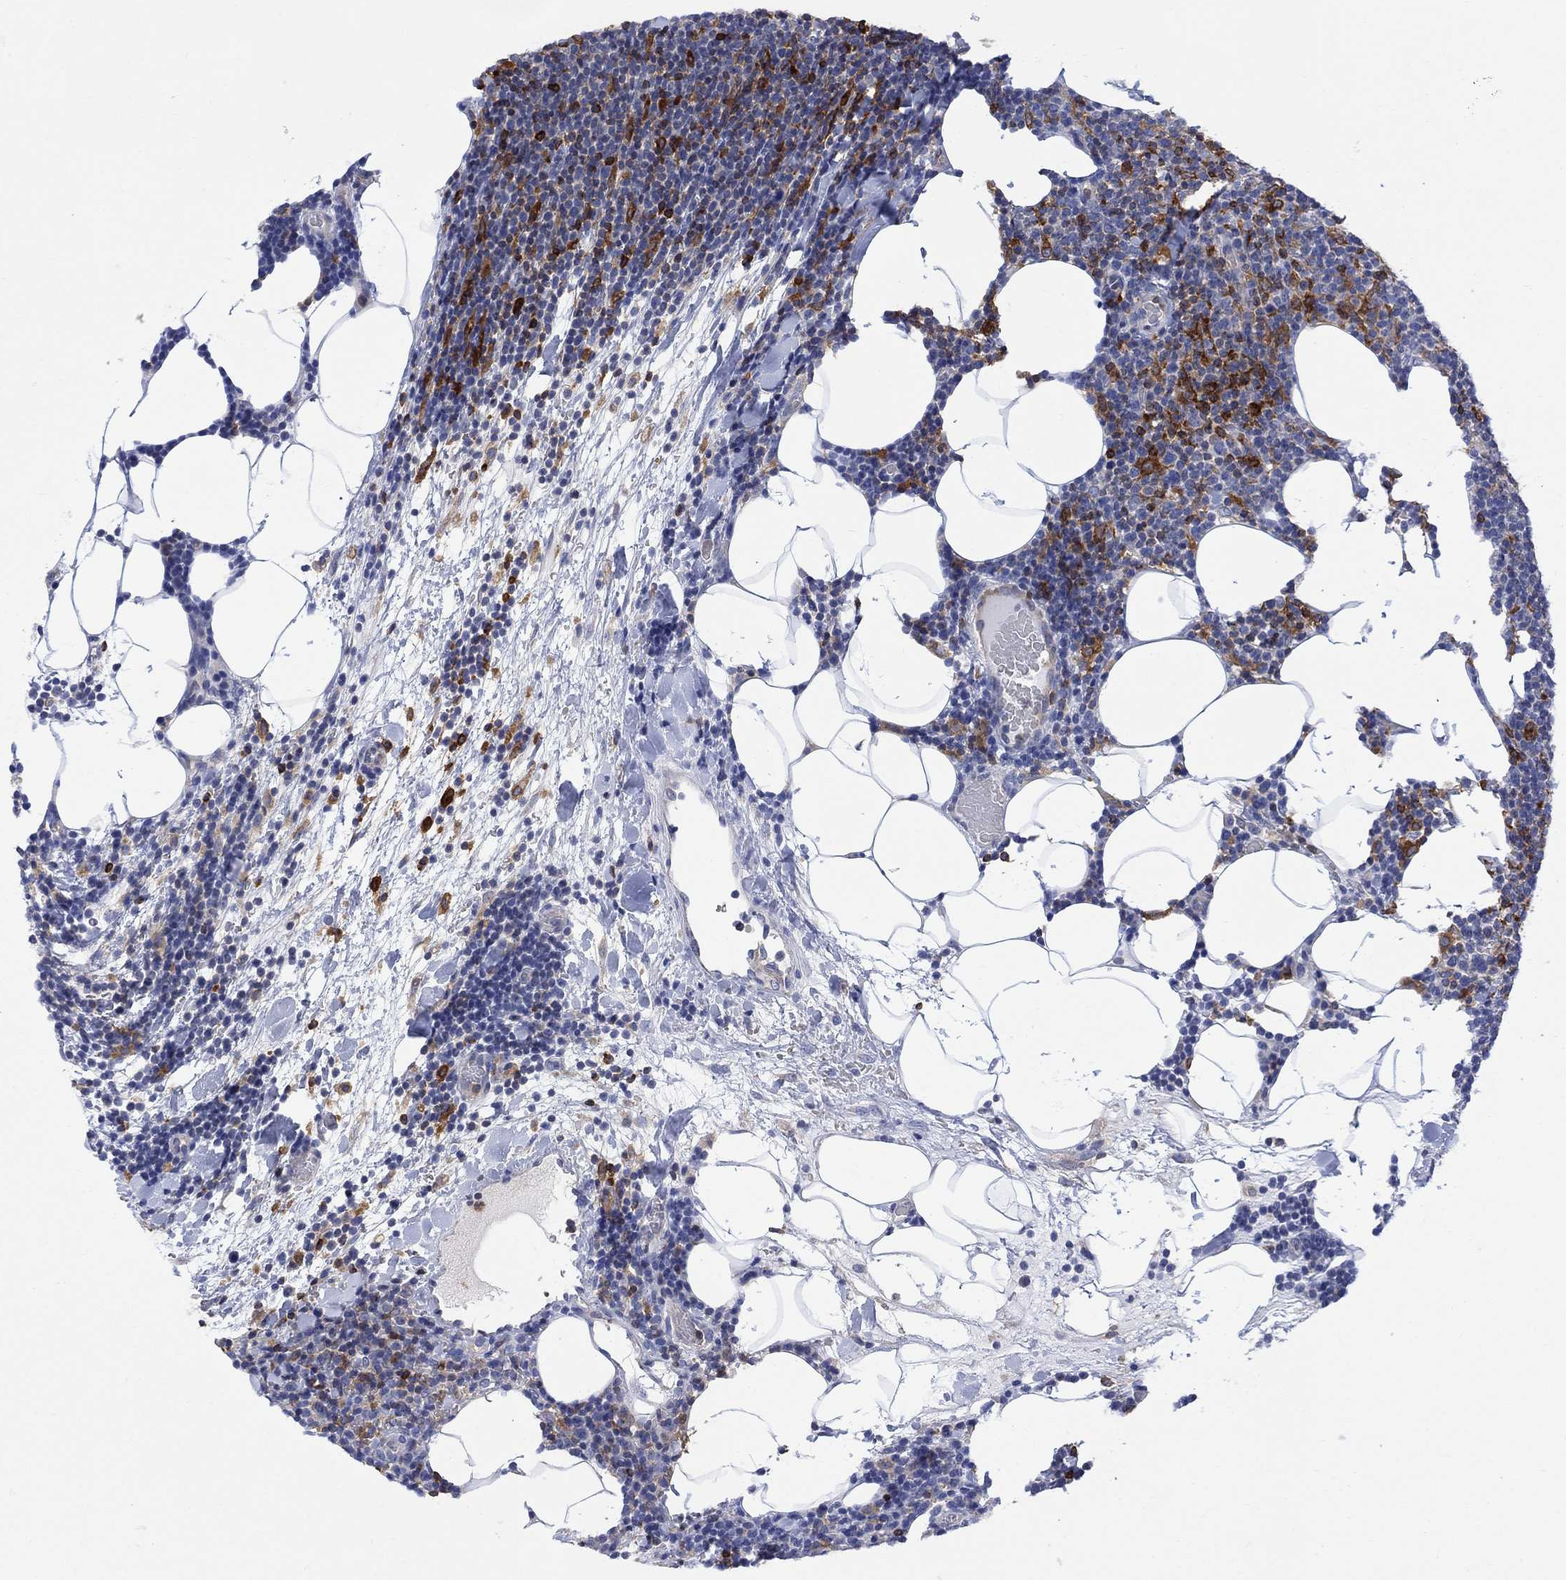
{"staining": {"intensity": "negative", "quantity": "none", "location": "none"}, "tissue": "lymphoma", "cell_type": "Tumor cells", "image_type": "cancer", "snomed": [{"axis": "morphology", "description": "Malignant lymphoma, non-Hodgkin's type, High grade"}, {"axis": "topography", "description": "Lymph node"}], "caption": "DAB immunohistochemical staining of human lymphoma reveals no significant staining in tumor cells.", "gene": "GBP5", "patient": {"sex": "male", "age": 61}}